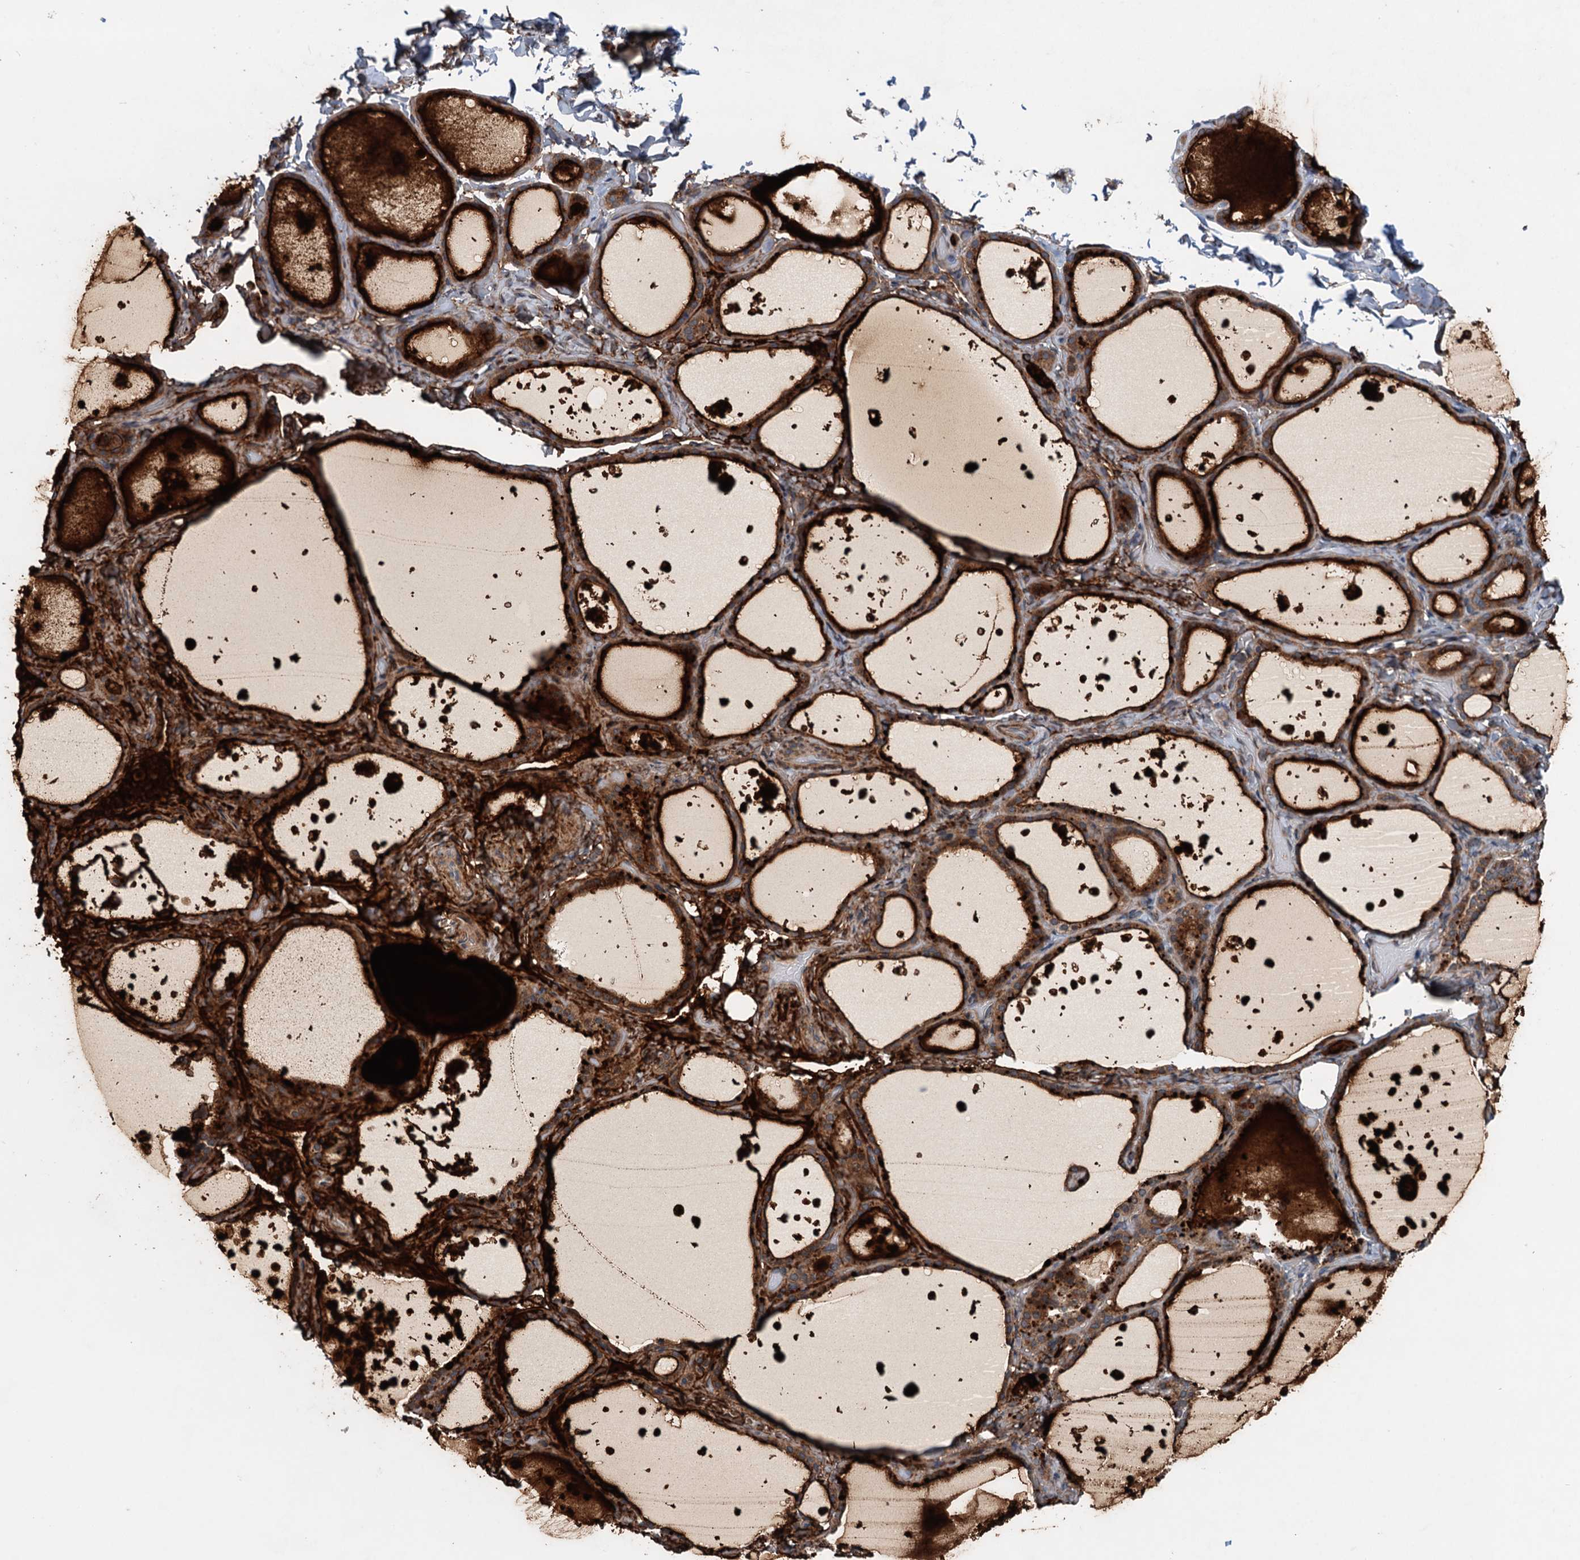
{"staining": {"intensity": "strong", "quantity": "25%-75%", "location": "cytoplasmic/membranous"}, "tissue": "thyroid gland", "cell_type": "Glandular cells", "image_type": "normal", "snomed": [{"axis": "morphology", "description": "Normal tissue, NOS"}, {"axis": "topography", "description": "Thyroid gland"}], "caption": "Immunohistochemistry (DAB (3,3'-diaminobenzidine)) staining of benign thyroid gland demonstrates strong cytoplasmic/membranous protein expression in about 25%-75% of glandular cells. (DAB = brown stain, brightfield microscopy at high magnification).", "gene": "DYNC2I2", "patient": {"sex": "female", "age": 44}}